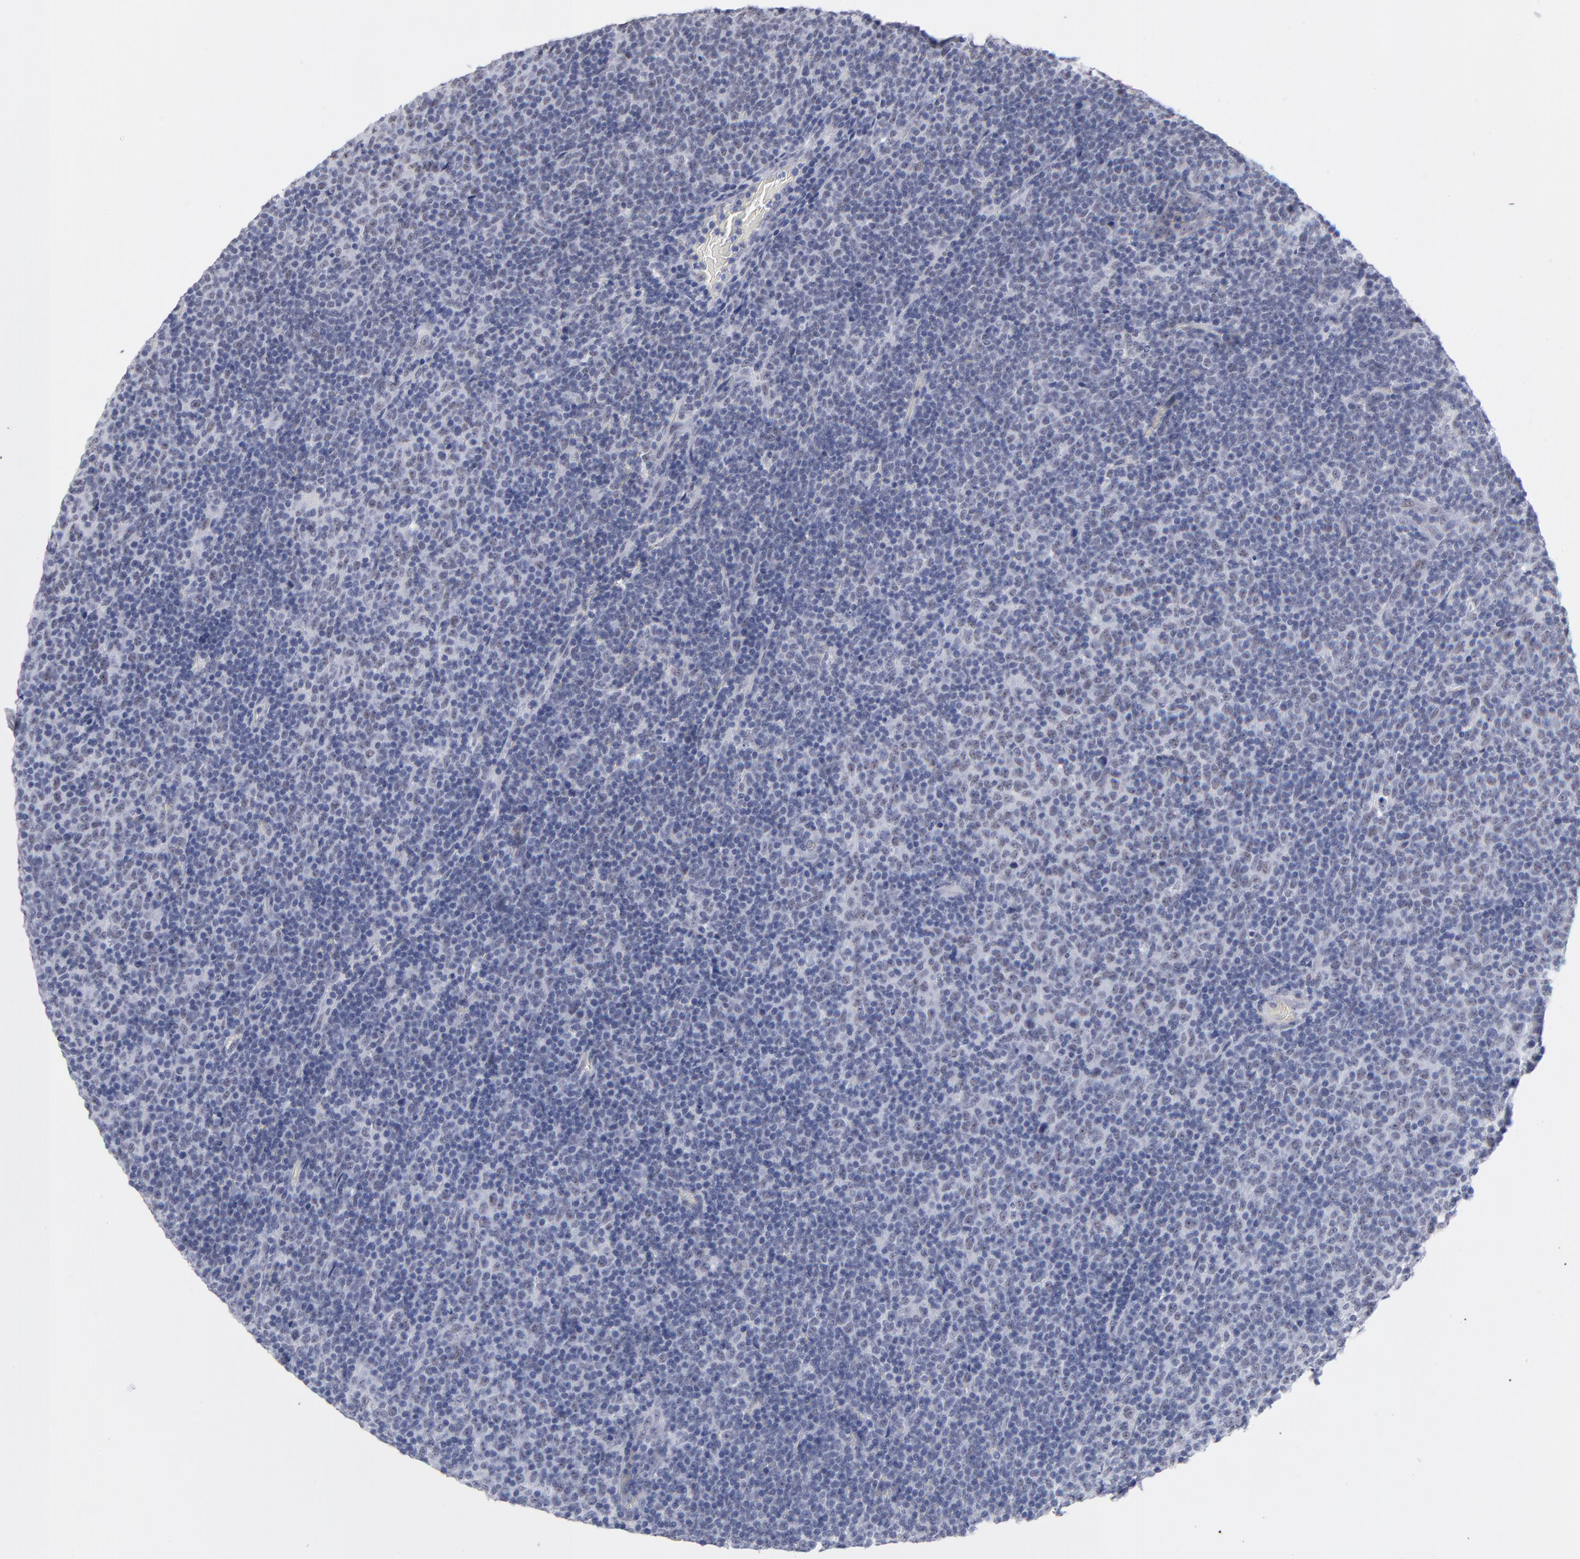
{"staining": {"intensity": "weak", "quantity": "<25%", "location": "nuclear"}, "tissue": "lymphoma", "cell_type": "Tumor cells", "image_type": "cancer", "snomed": [{"axis": "morphology", "description": "Malignant lymphoma, non-Hodgkin's type, Low grade"}, {"axis": "topography", "description": "Lymph node"}], "caption": "IHC histopathology image of neoplastic tissue: lymphoma stained with DAB displays no significant protein positivity in tumor cells.", "gene": "SNRPB", "patient": {"sex": "male", "age": 70}}